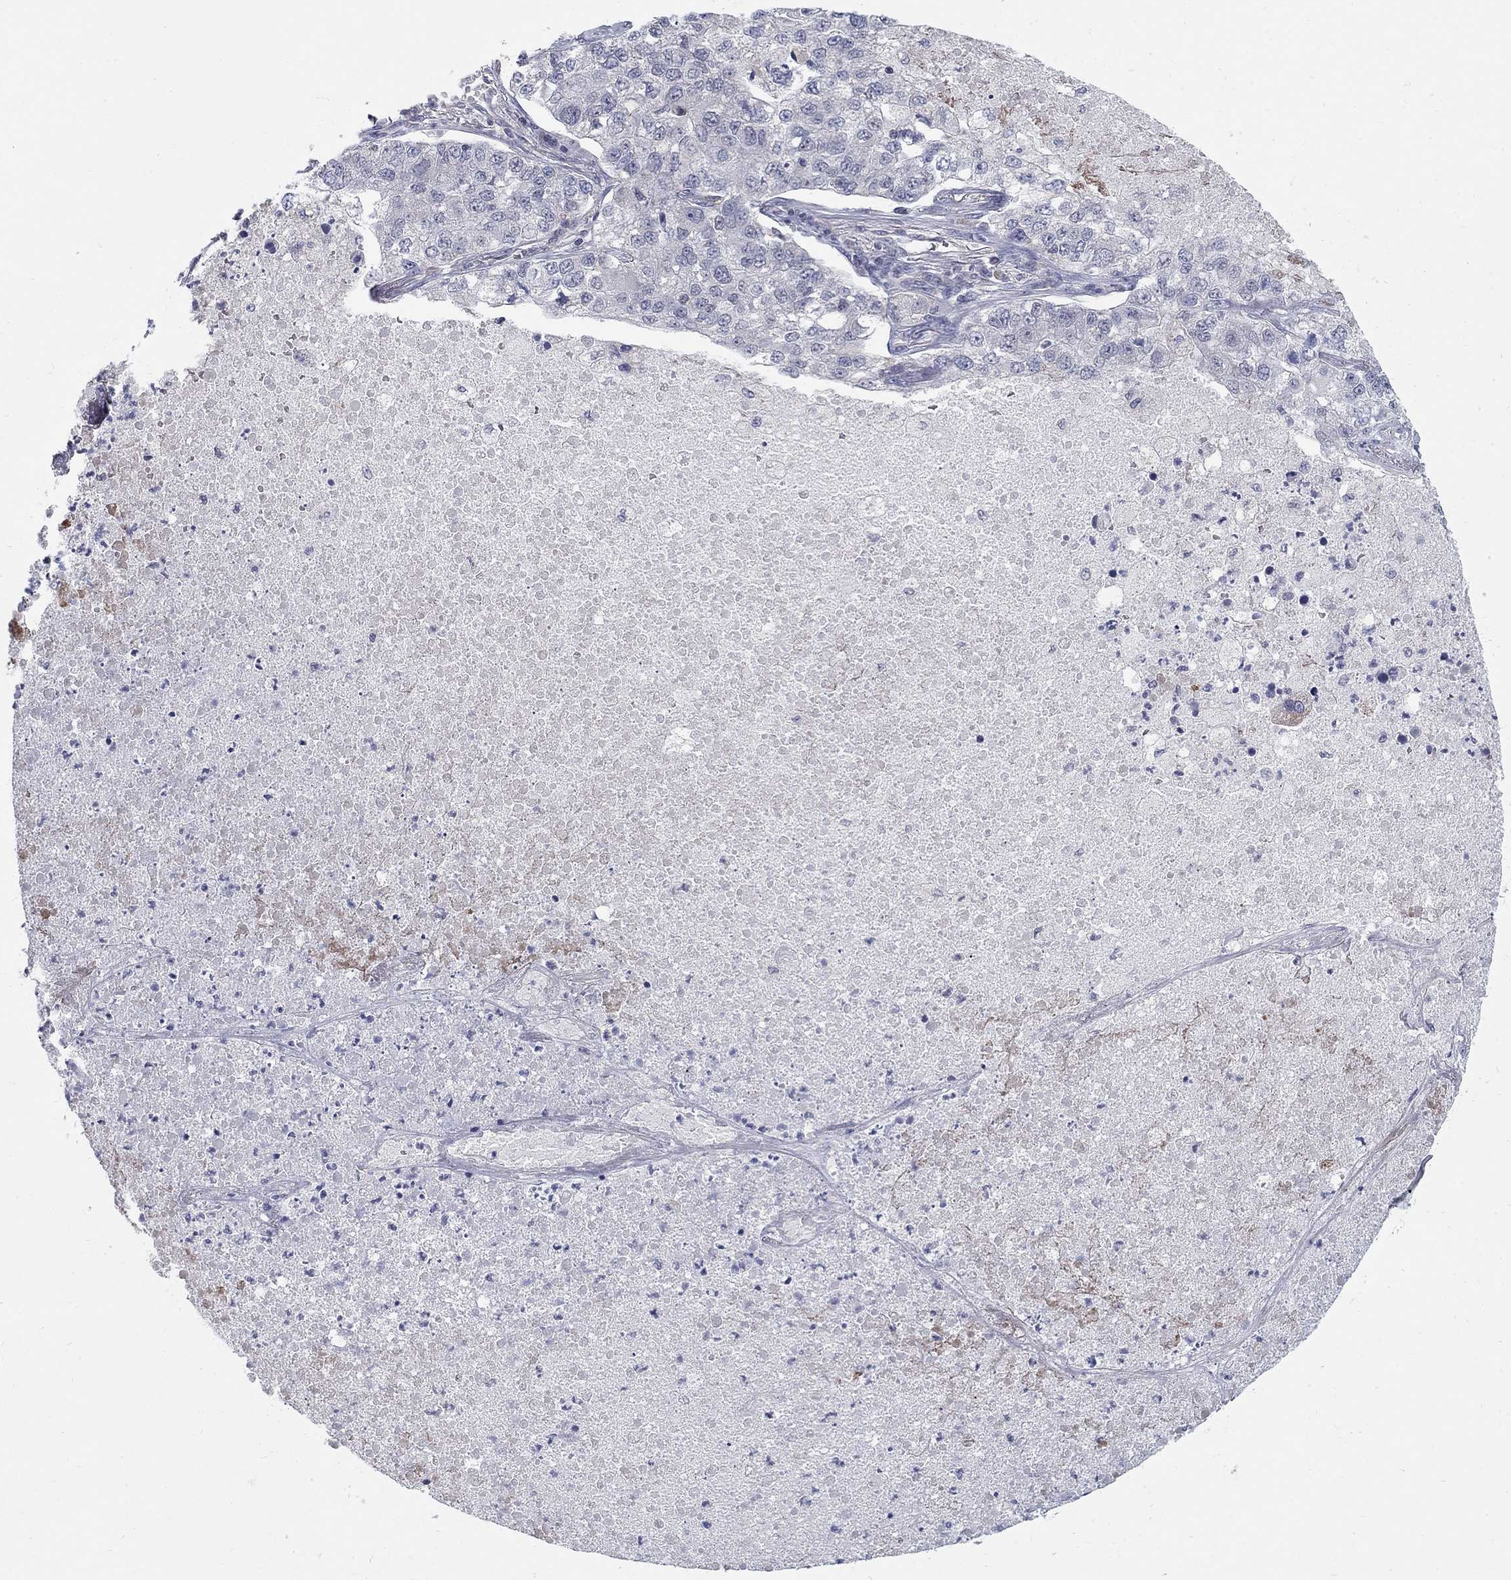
{"staining": {"intensity": "negative", "quantity": "none", "location": "none"}, "tissue": "lung cancer", "cell_type": "Tumor cells", "image_type": "cancer", "snomed": [{"axis": "morphology", "description": "Adenocarcinoma, NOS"}, {"axis": "topography", "description": "Lung"}], "caption": "An image of human adenocarcinoma (lung) is negative for staining in tumor cells.", "gene": "GCFC2", "patient": {"sex": "male", "age": 49}}